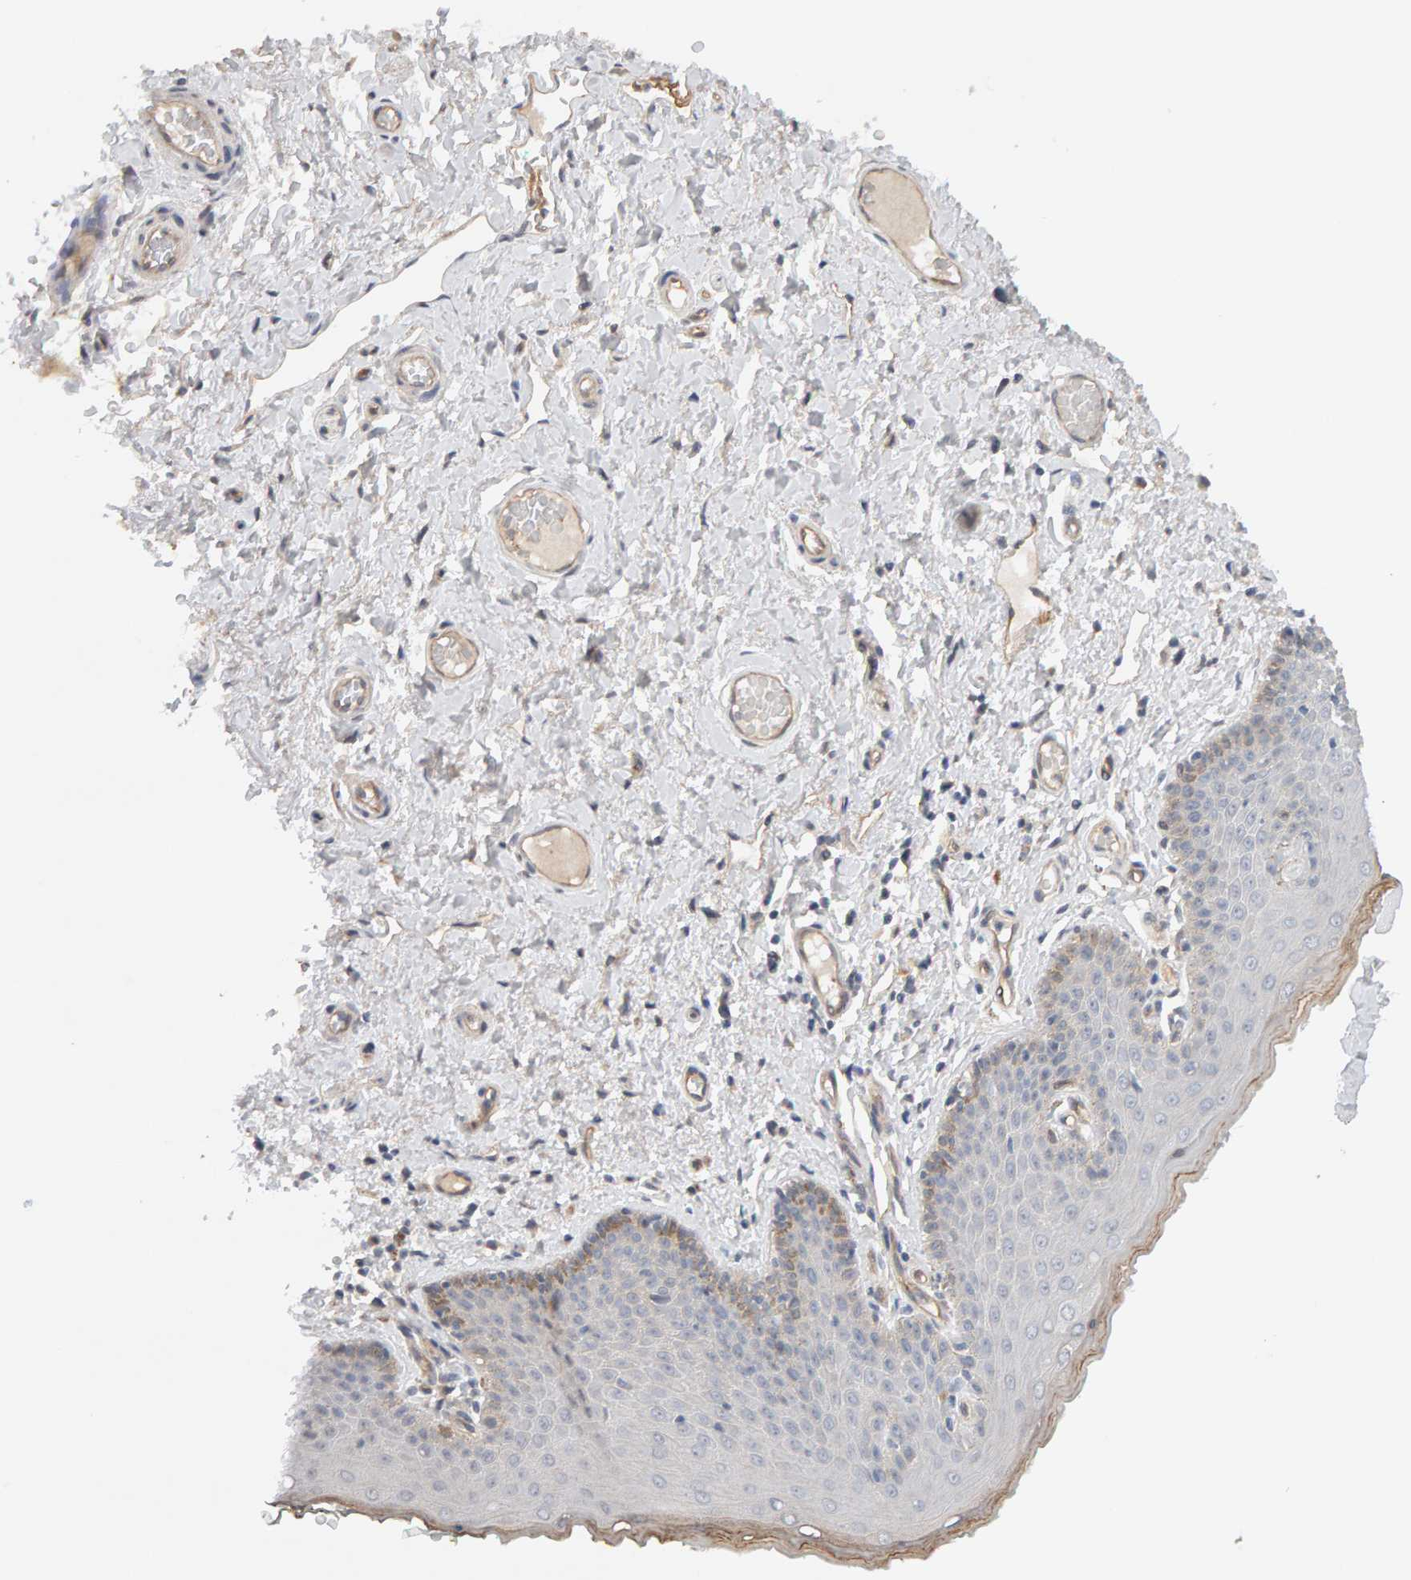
{"staining": {"intensity": "negative", "quantity": "none", "location": "none"}, "tissue": "skin", "cell_type": "Epidermal cells", "image_type": "normal", "snomed": [{"axis": "morphology", "description": "Normal tissue, NOS"}, {"axis": "topography", "description": "Vulva"}], "caption": "Epidermal cells show no significant protein positivity in normal skin. Nuclei are stained in blue.", "gene": "PPP1R16A", "patient": {"sex": "female", "age": 66}}